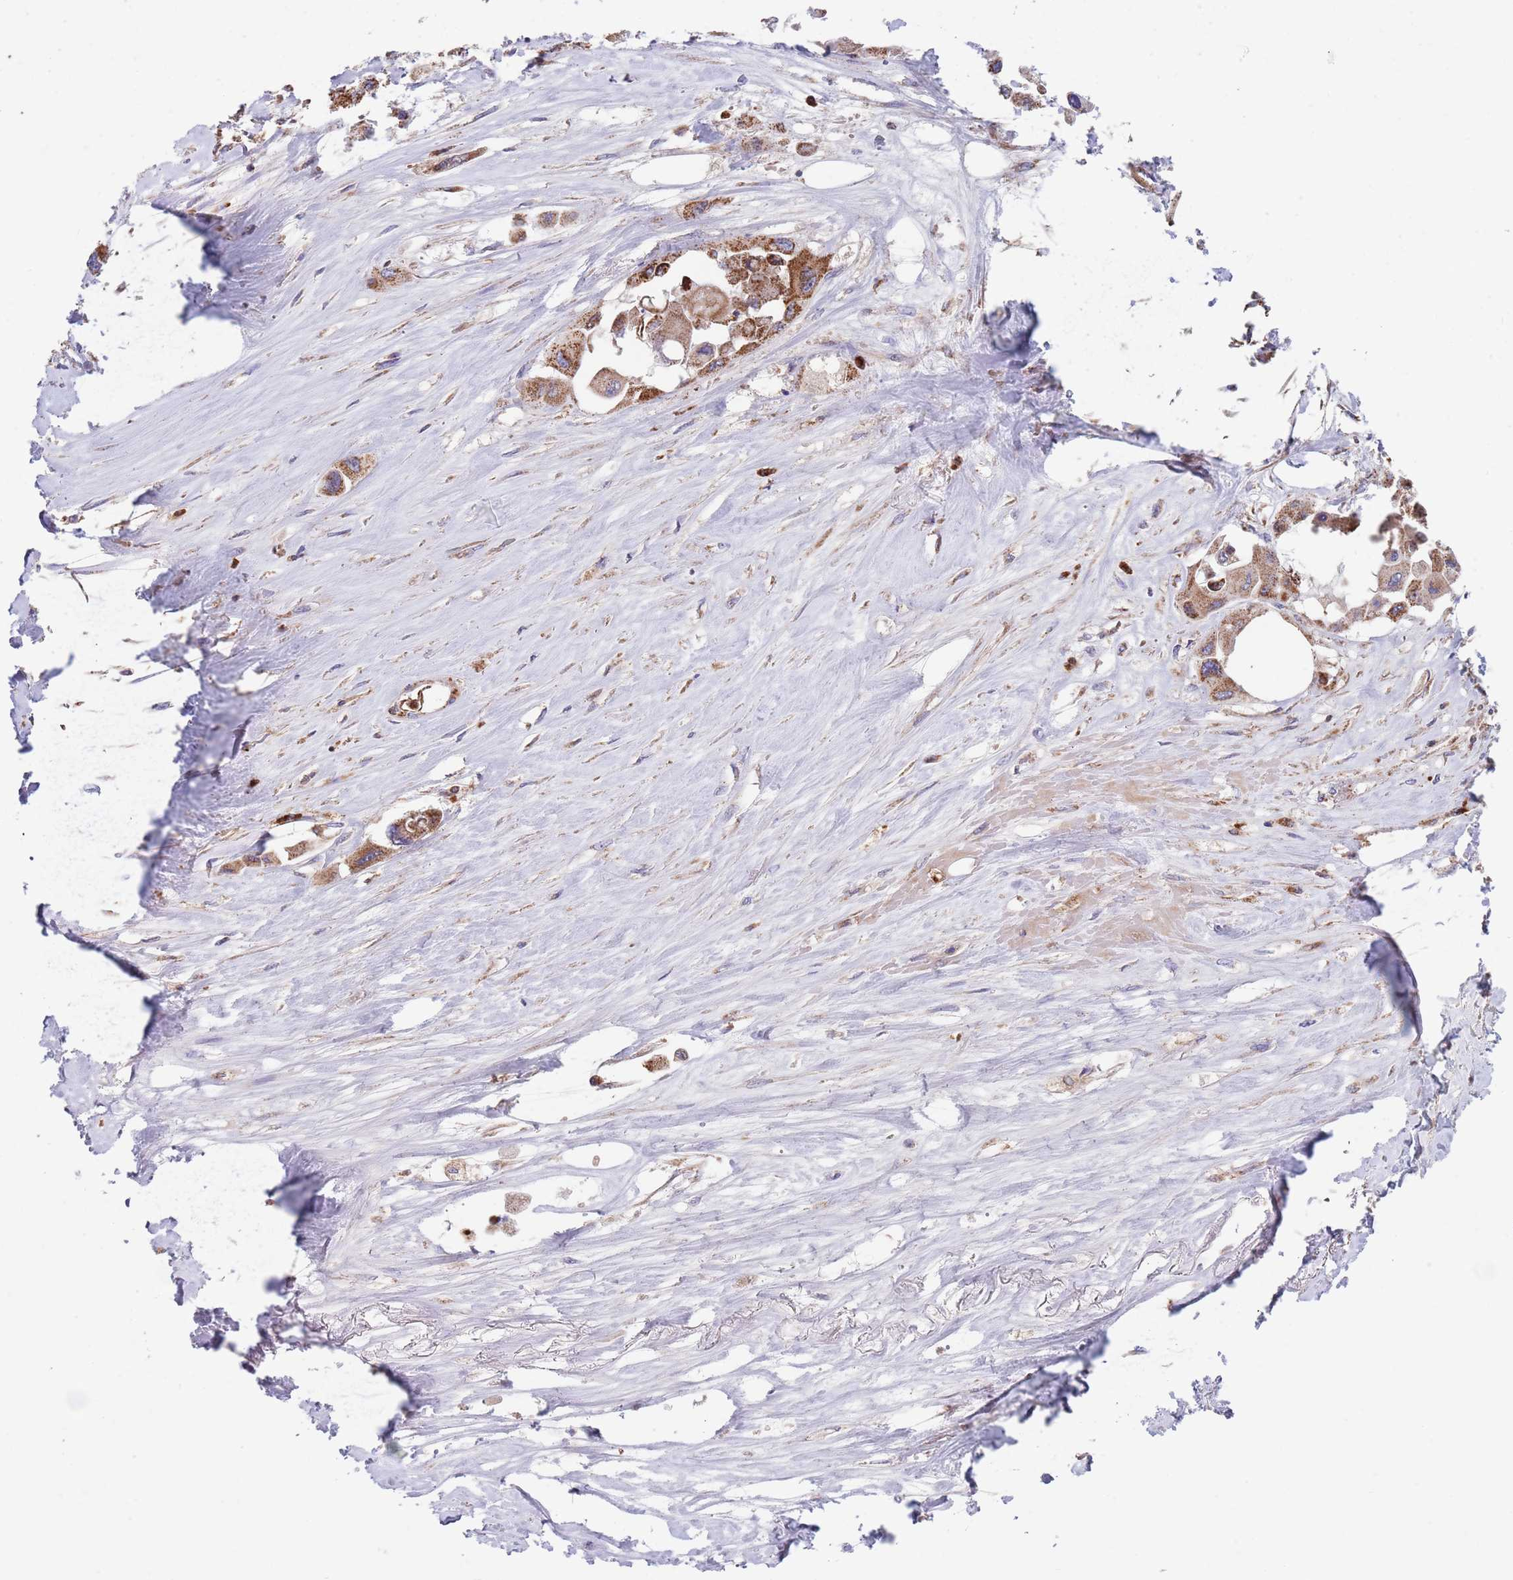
{"staining": {"intensity": "strong", "quantity": ">75%", "location": "cytoplasmic/membranous"}, "tissue": "pancreatic cancer", "cell_type": "Tumor cells", "image_type": "cancer", "snomed": [{"axis": "morphology", "description": "Adenocarcinoma, NOS"}, {"axis": "topography", "description": "Pancreas"}], "caption": "Pancreatic cancer stained for a protein (brown) reveals strong cytoplasmic/membranous positive positivity in about >75% of tumor cells.", "gene": "DDT", "patient": {"sex": "male", "age": 92}}